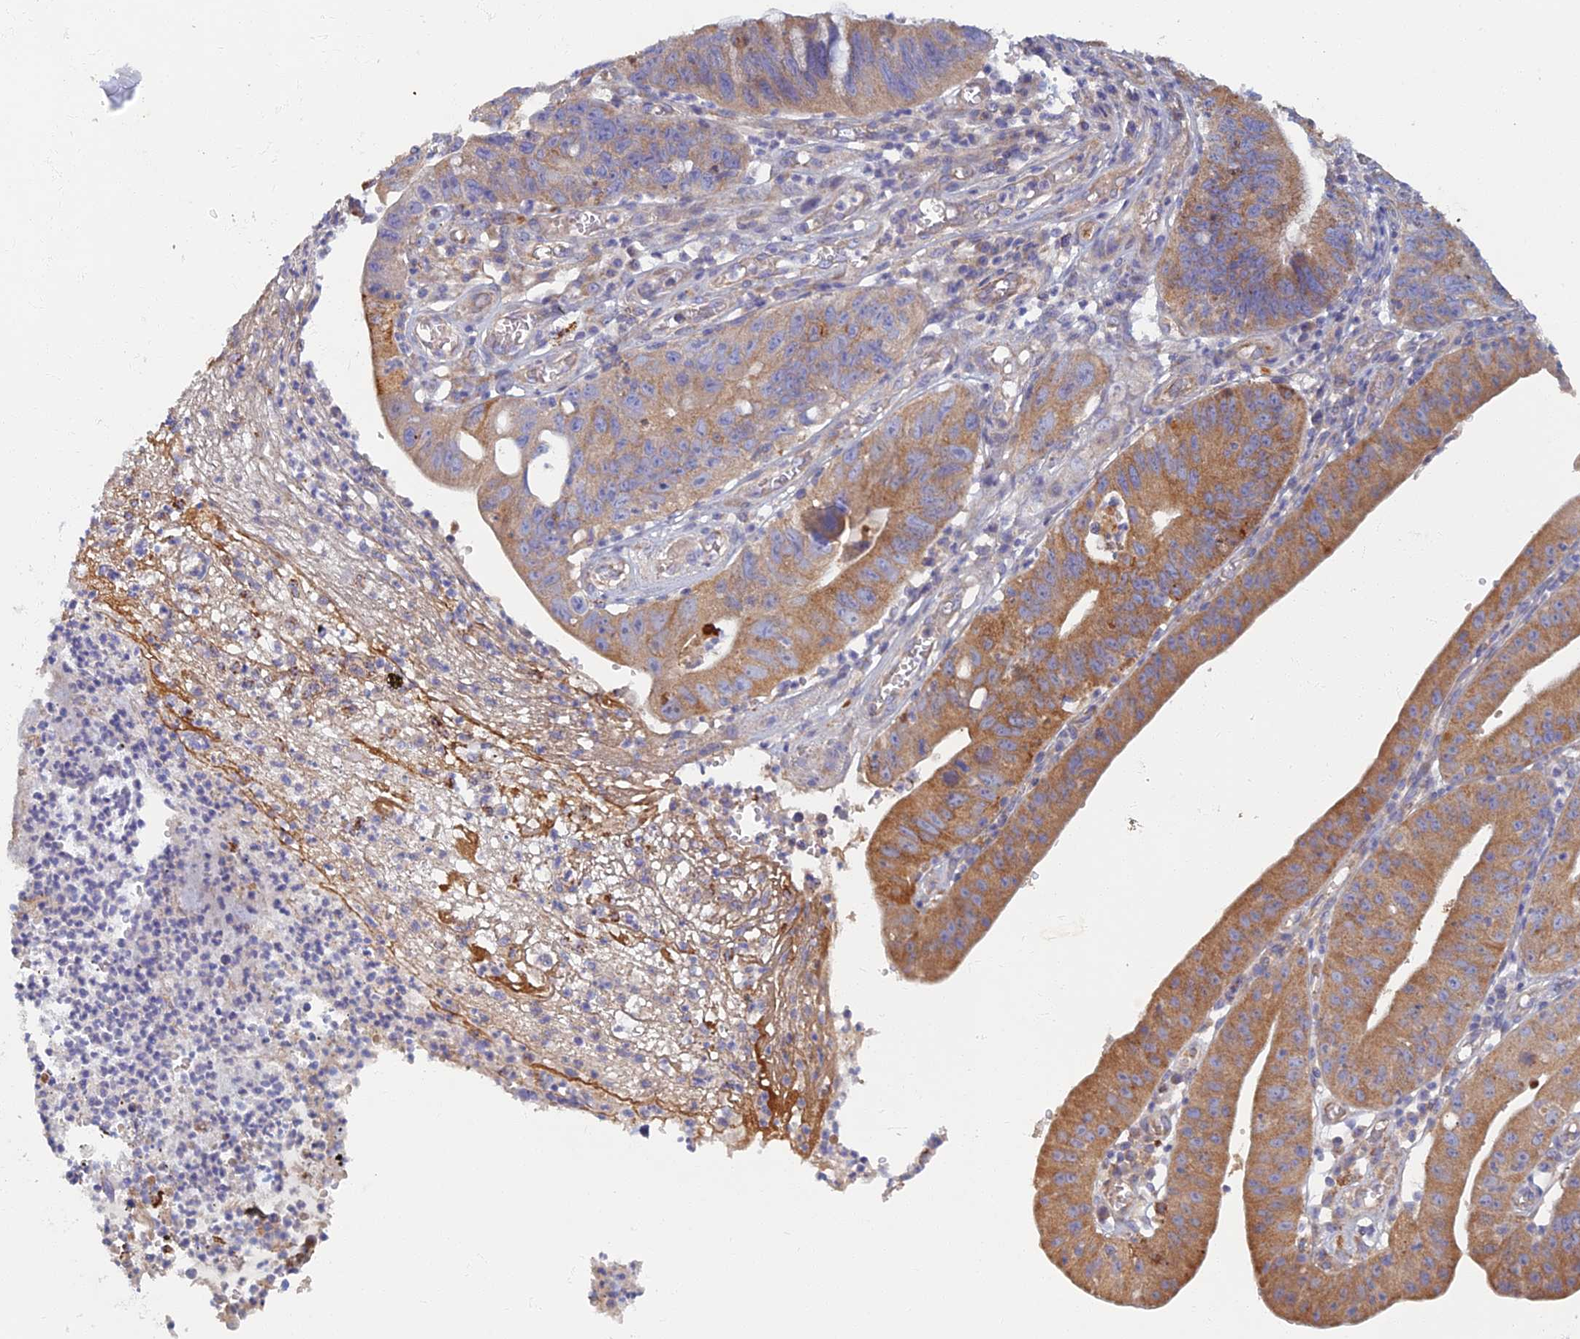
{"staining": {"intensity": "moderate", "quantity": ">75%", "location": "cytoplasmic/membranous"}, "tissue": "stomach cancer", "cell_type": "Tumor cells", "image_type": "cancer", "snomed": [{"axis": "morphology", "description": "Adenocarcinoma, NOS"}, {"axis": "topography", "description": "Stomach"}], "caption": "Protein analysis of stomach adenocarcinoma tissue reveals moderate cytoplasmic/membranous staining in approximately >75% of tumor cells.", "gene": "TMEM44", "patient": {"sex": "male", "age": 59}}